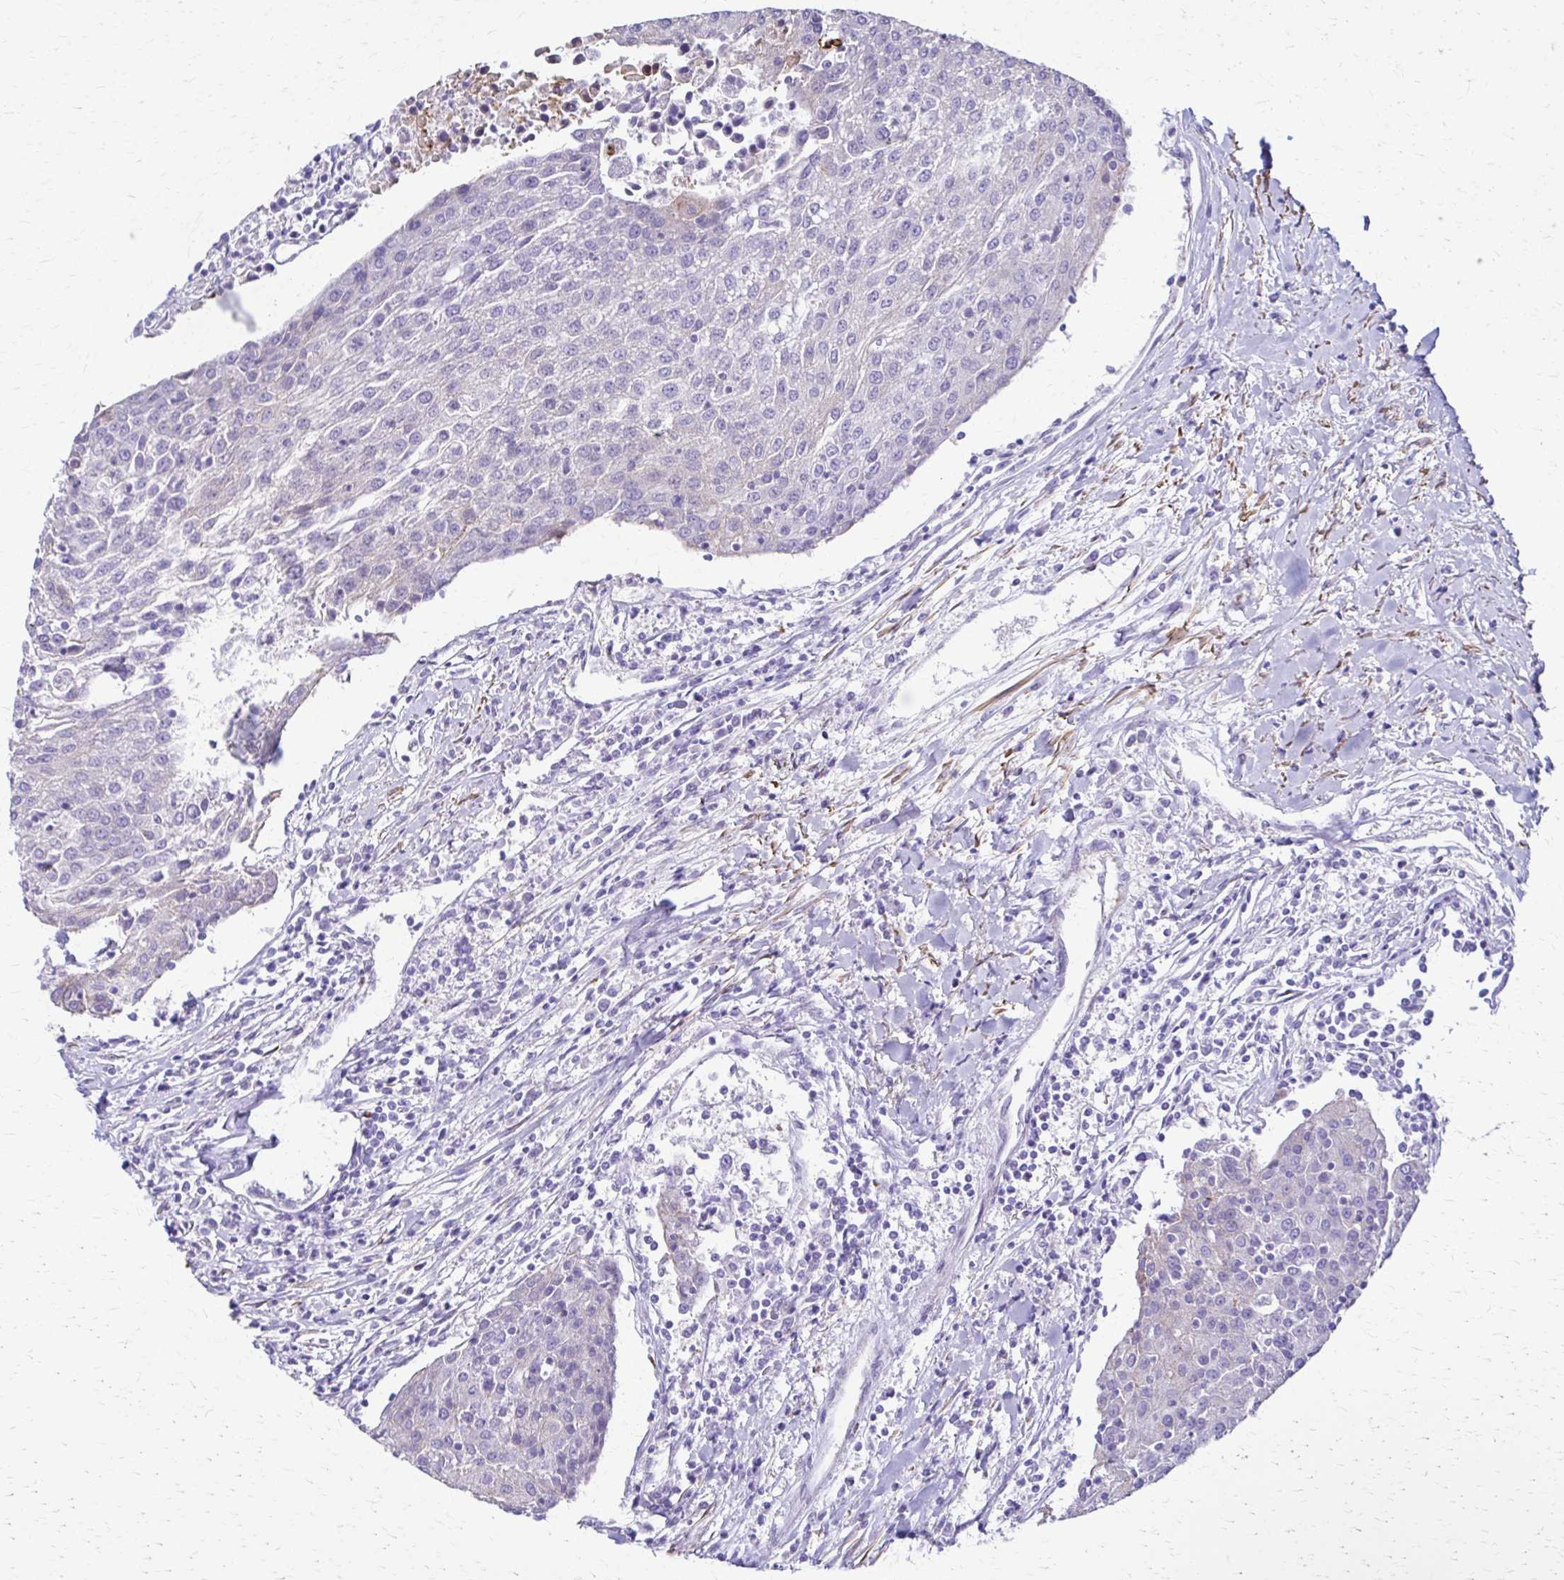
{"staining": {"intensity": "negative", "quantity": "none", "location": "none"}, "tissue": "urothelial cancer", "cell_type": "Tumor cells", "image_type": "cancer", "snomed": [{"axis": "morphology", "description": "Urothelial carcinoma, High grade"}, {"axis": "topography", "description": "Urinary bladder"}], "caption": "Immunohistochemistry of urothelial cancer displays no staining in tumor cells.", "gene": "DSP", "patient": {"sex": "female", "age": 85}}